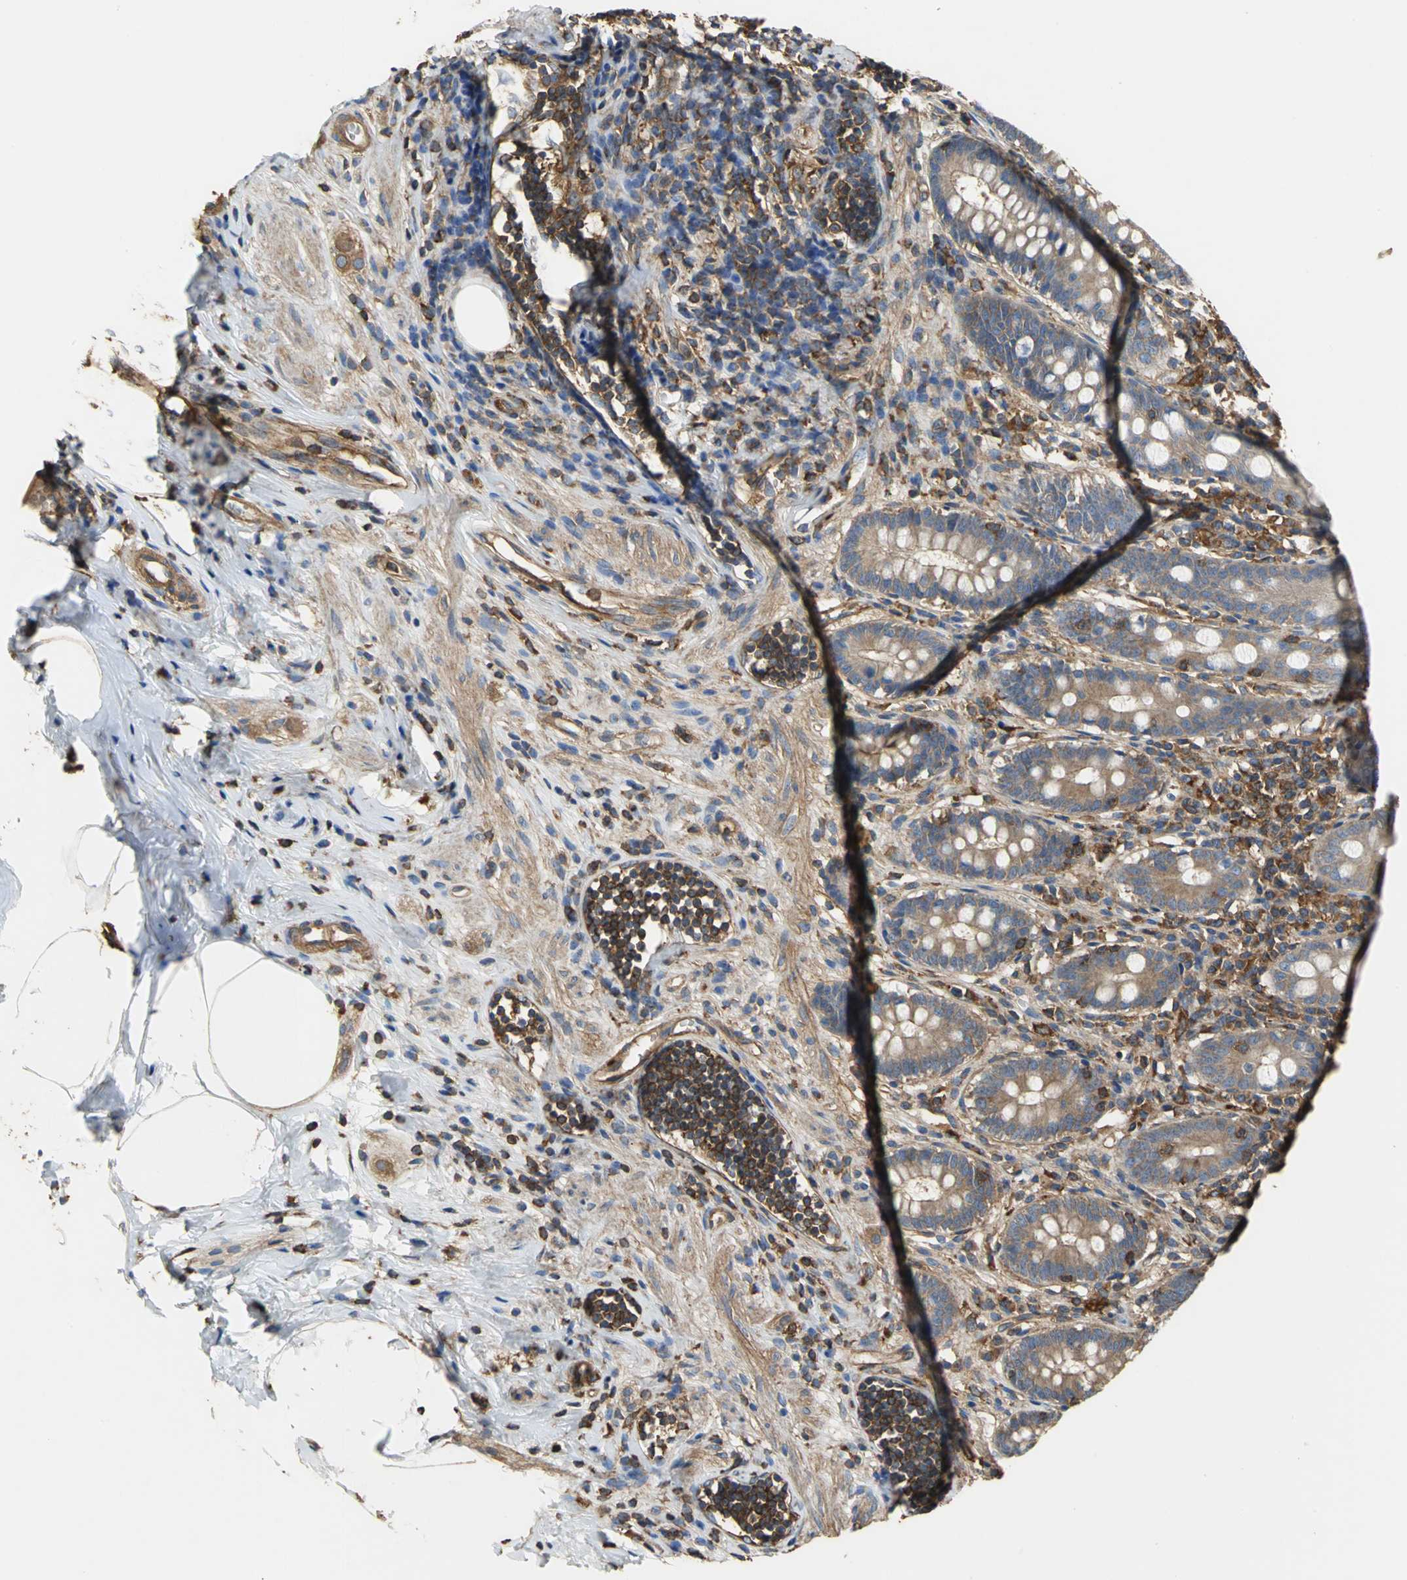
{"staining": {"intensity": "weak", "quantity": ">75%", "location": "cytoplasmic/membranous"}, "tissue": "appendix", "cell_type": "Glandular cells", "image_type": "normal", "snomed": [{"axis": "morphology", "description": "Normal tissue, NOS"}, {"axis": "topography", "description": "Appendix"}], "caption": "Human appendix stained with a brown dye exhibits weak cytoplasmic/membranous positive expression in approximately >75% of glandular cells.", "gene": "TLN1", "patient": {"sex": "female", "age": 50}}